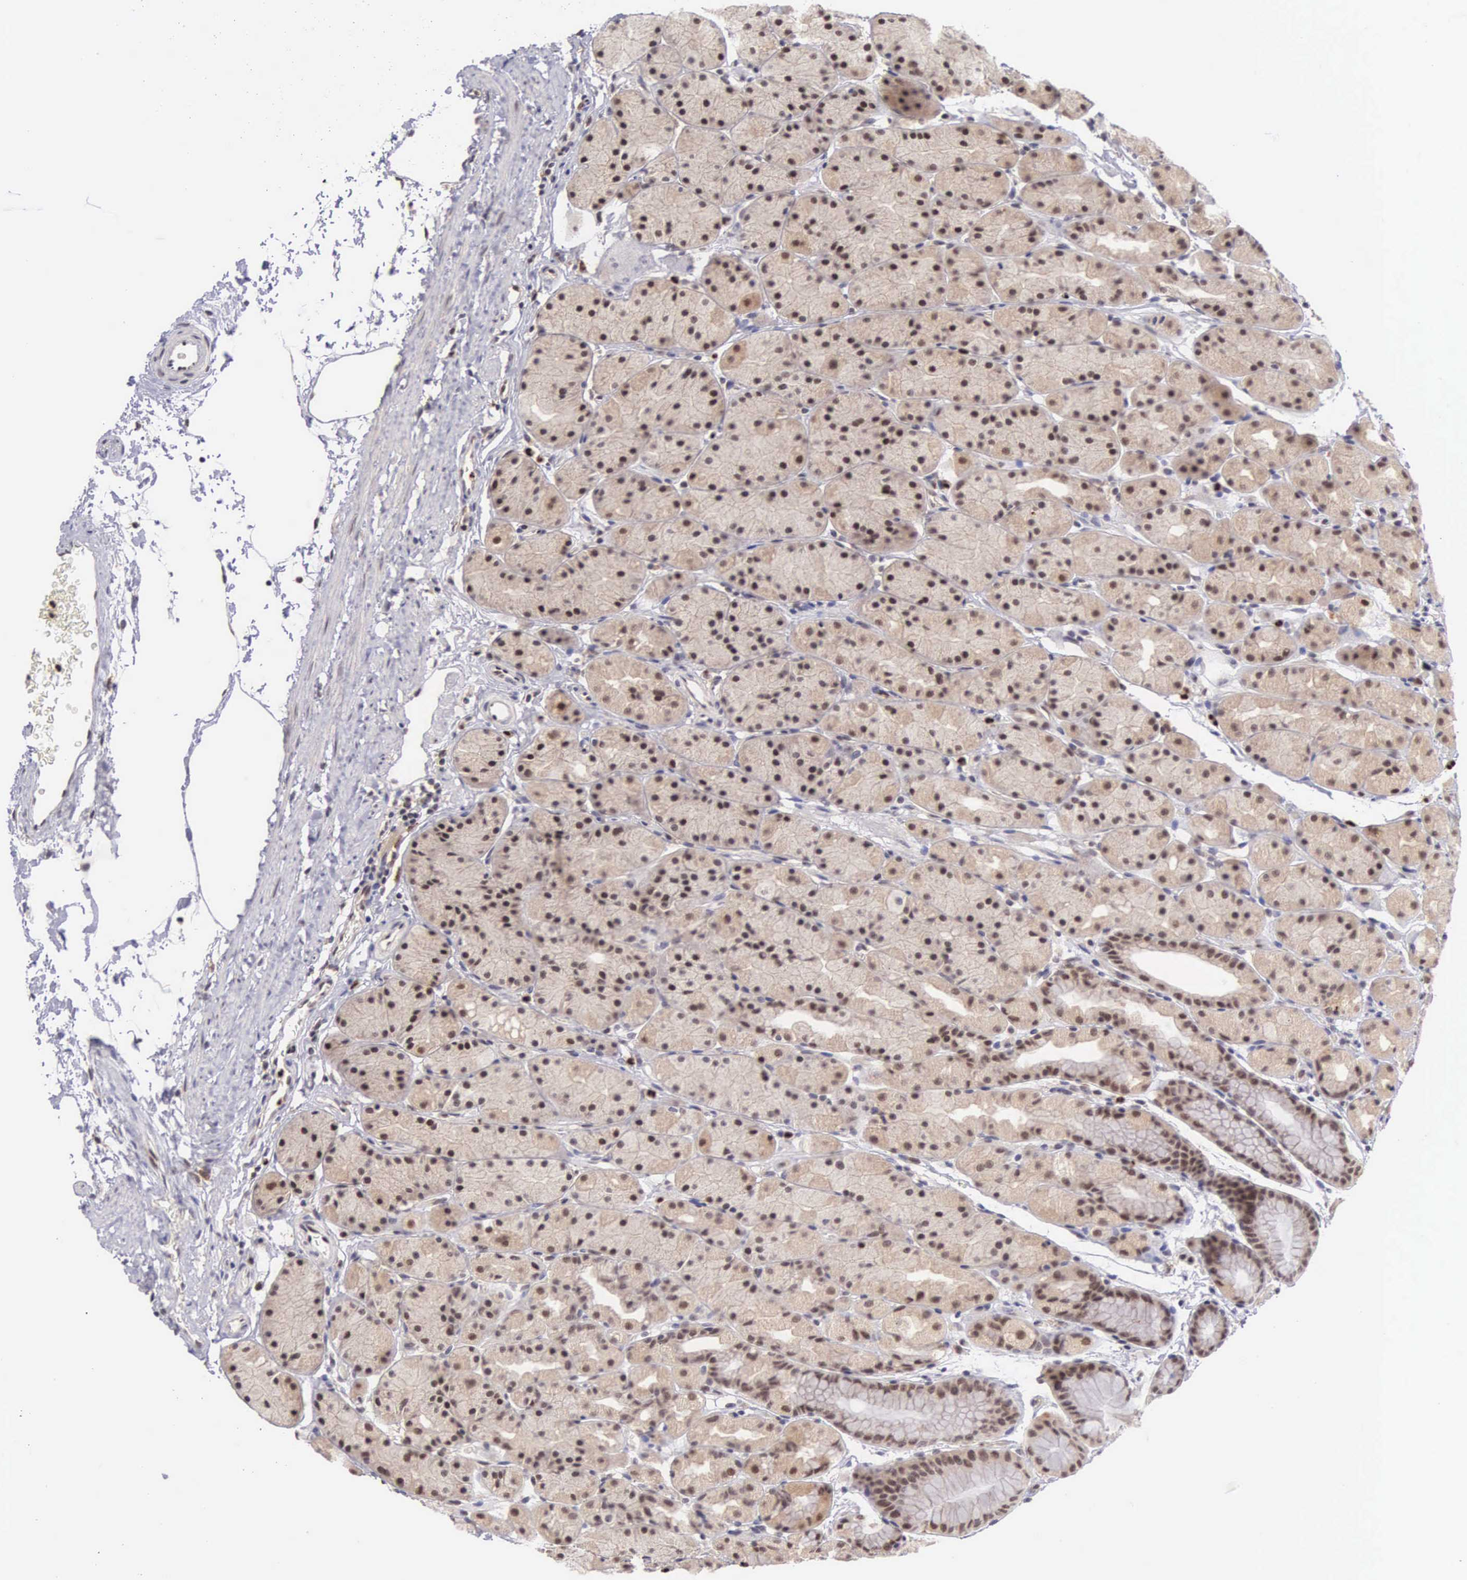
{"staining": {"intensity": "strong", "quantity": ">75%", "location": "cytoplasmic/membranous,nuclear"}, "tissue": "stomach", "cell_type": "Glandular cells", "image_type": "normal", "snomed": [{"axis": "morphology", "description": "Adenocarcinoma, NOS"}, {"axis": "topography", "description": "Stomach, upper"}], "caption": "Immunohistochemical staining of unremarkable stomach shows >75% levels of strong cytoplasmic/membranous,nuclear protein expression in about >75% of glandular cells. (DAB = brown stain, brightfield microscopy at high magnification).", "gene": "GRK3", "patient": {"sex": "male", "age": 47}}